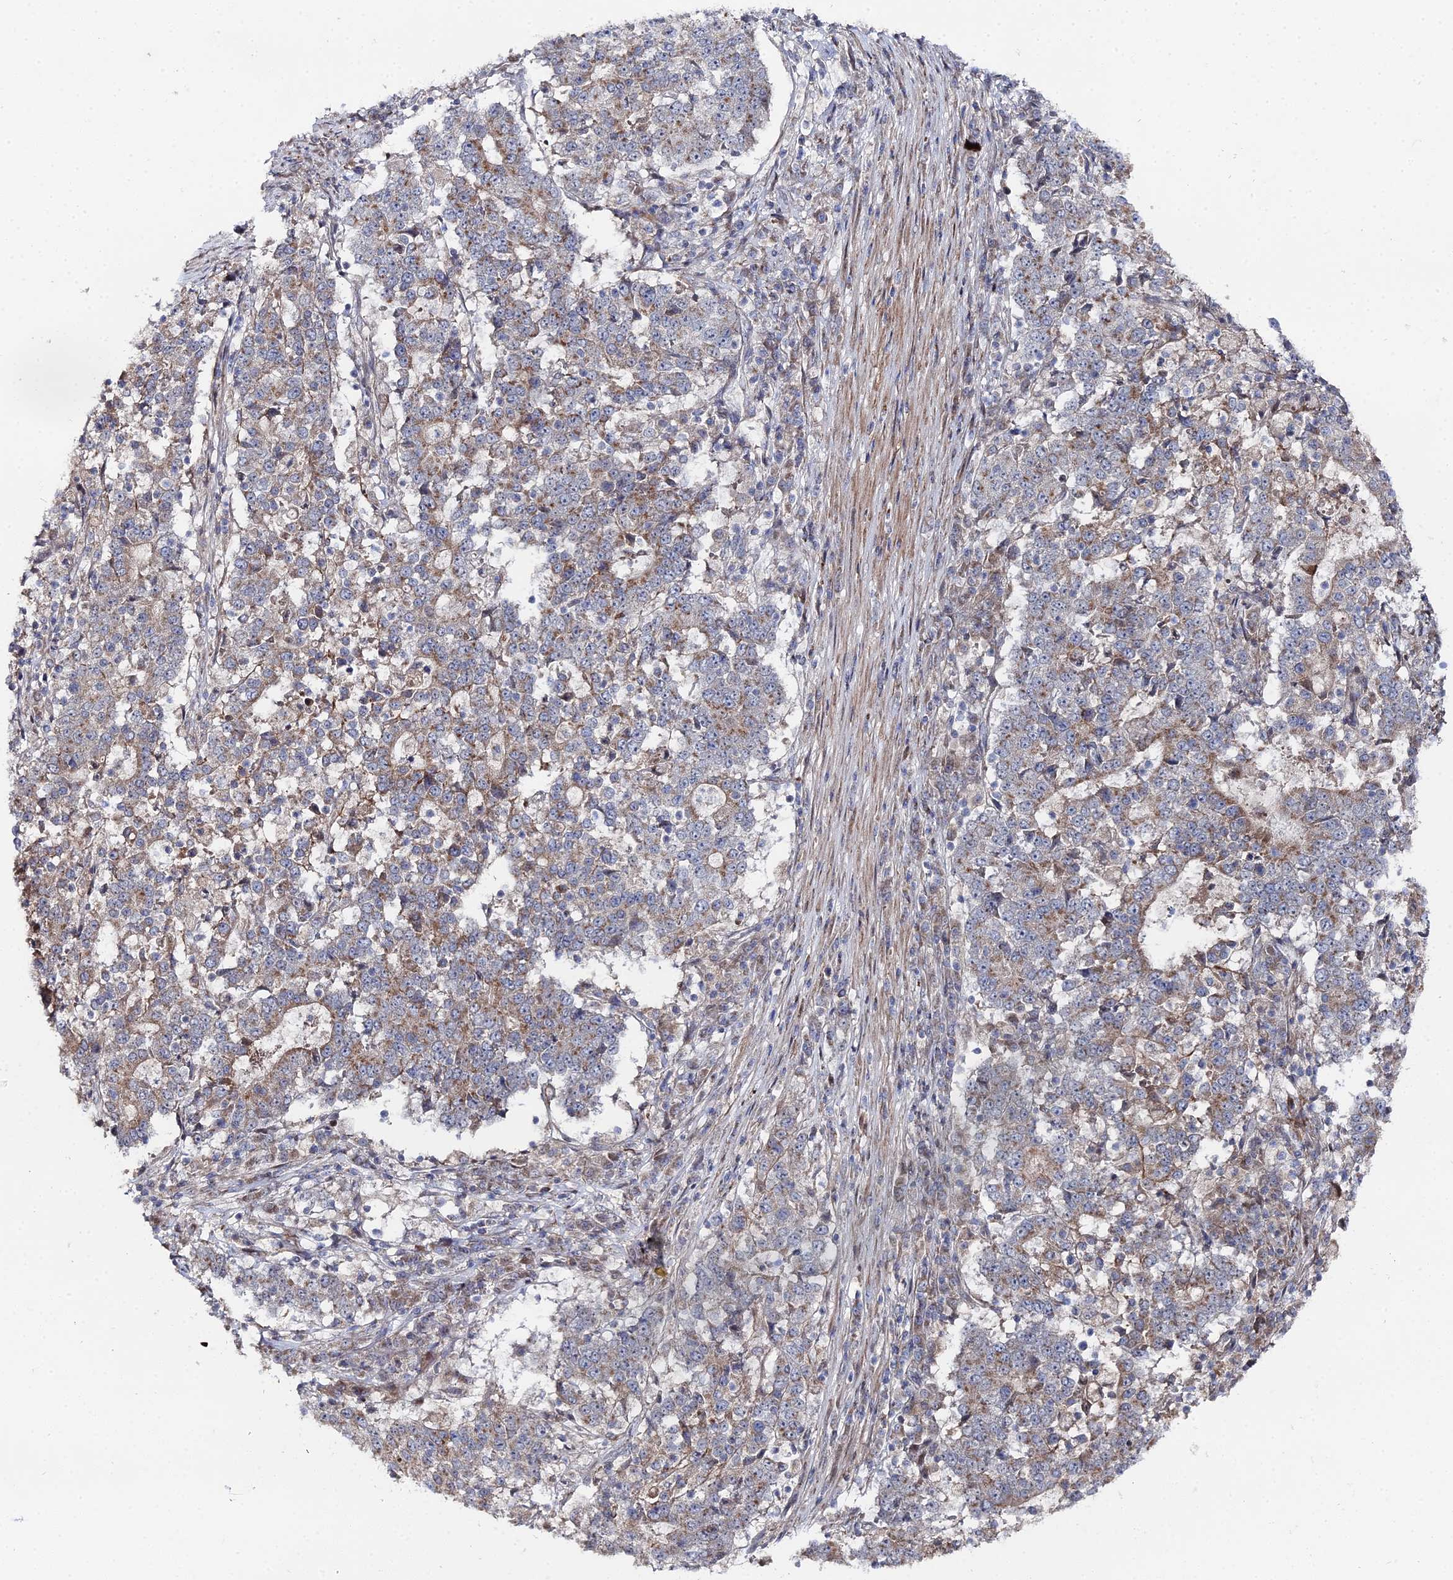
{"staining": {"intensity": "weak", "quantity": "25%-75%", "location": "cytoplasmic/membranous"}, "tissue": "stomach cancer", "cell_type": "Tumor cells", "image_type": "cancer", "snomed": [{"axis": "morphology", "description": "Adenocarcinoma, NOS"}, {"axis": "topography", "description": "Stomach"}], "caption": "Tumor cells exhibit low levels of weak cytoplasmic/membranous positivity in approximately 25%-75% of cells in adenocarcinoma (stomach). (Stains: DAB in brown, nuclei in blue, Microscopy: brightfield microscopy at high magnification).", "gene": "SGMS1", "patient": {"sex": "male", "age": 59}}